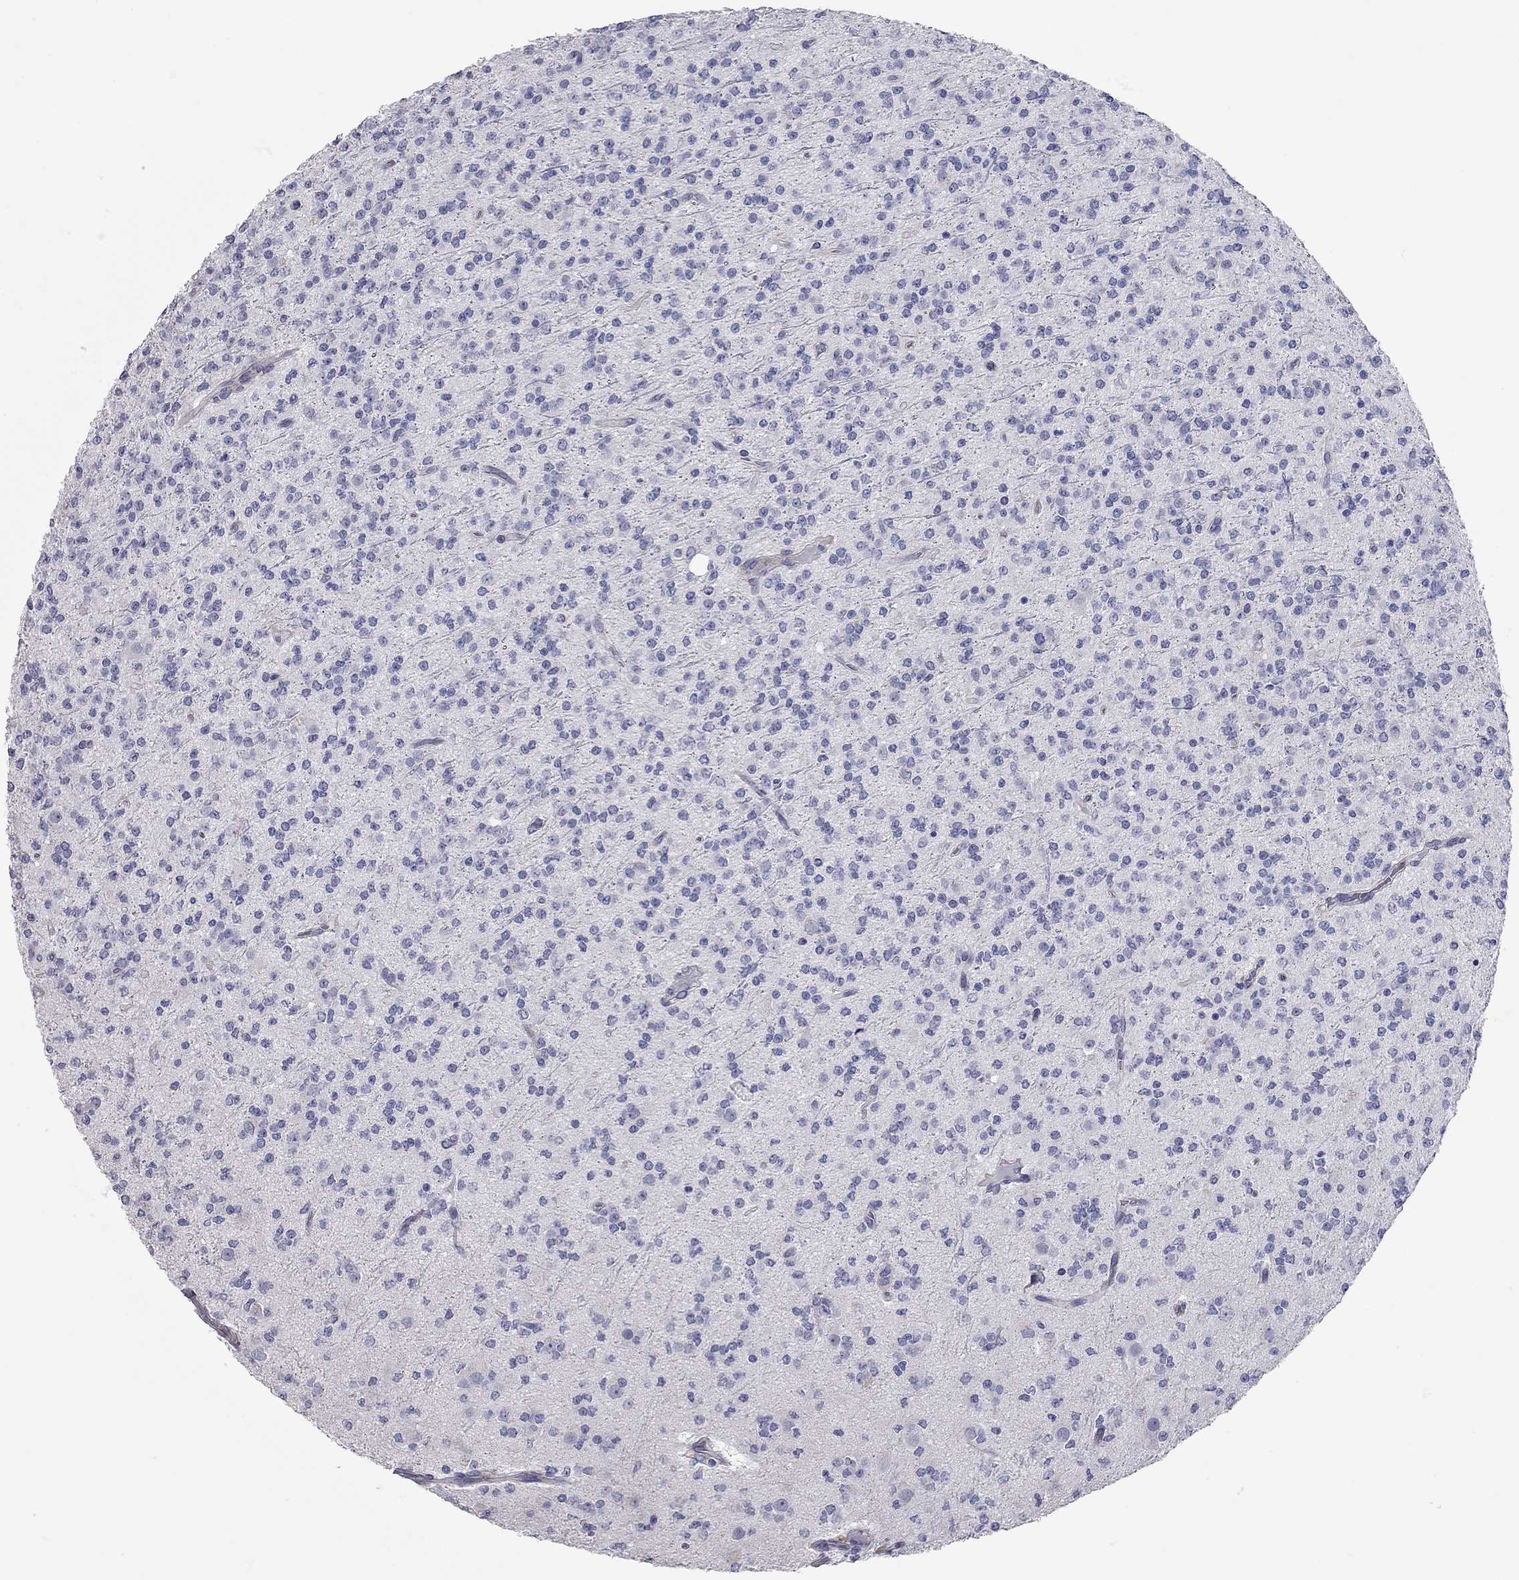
{"staining": {"intensity": "negative", "quantity": "none", "location": "none"}, "tissue": "glioma", "cell_type": "Tumor cells", "image_type": "cancer", "snomed": [{"axis": "morphology", "description": "Glioma, malignant, Low grade"}, {"axis": "topography", "description": "Brain"}], "caption": "The IHC photomicrograph has no significant expression in tumor cells of low-grade glioma (malignant) tissue.", "gene": "XAGE2", "patient": {"sex": "male", "age": 27}}